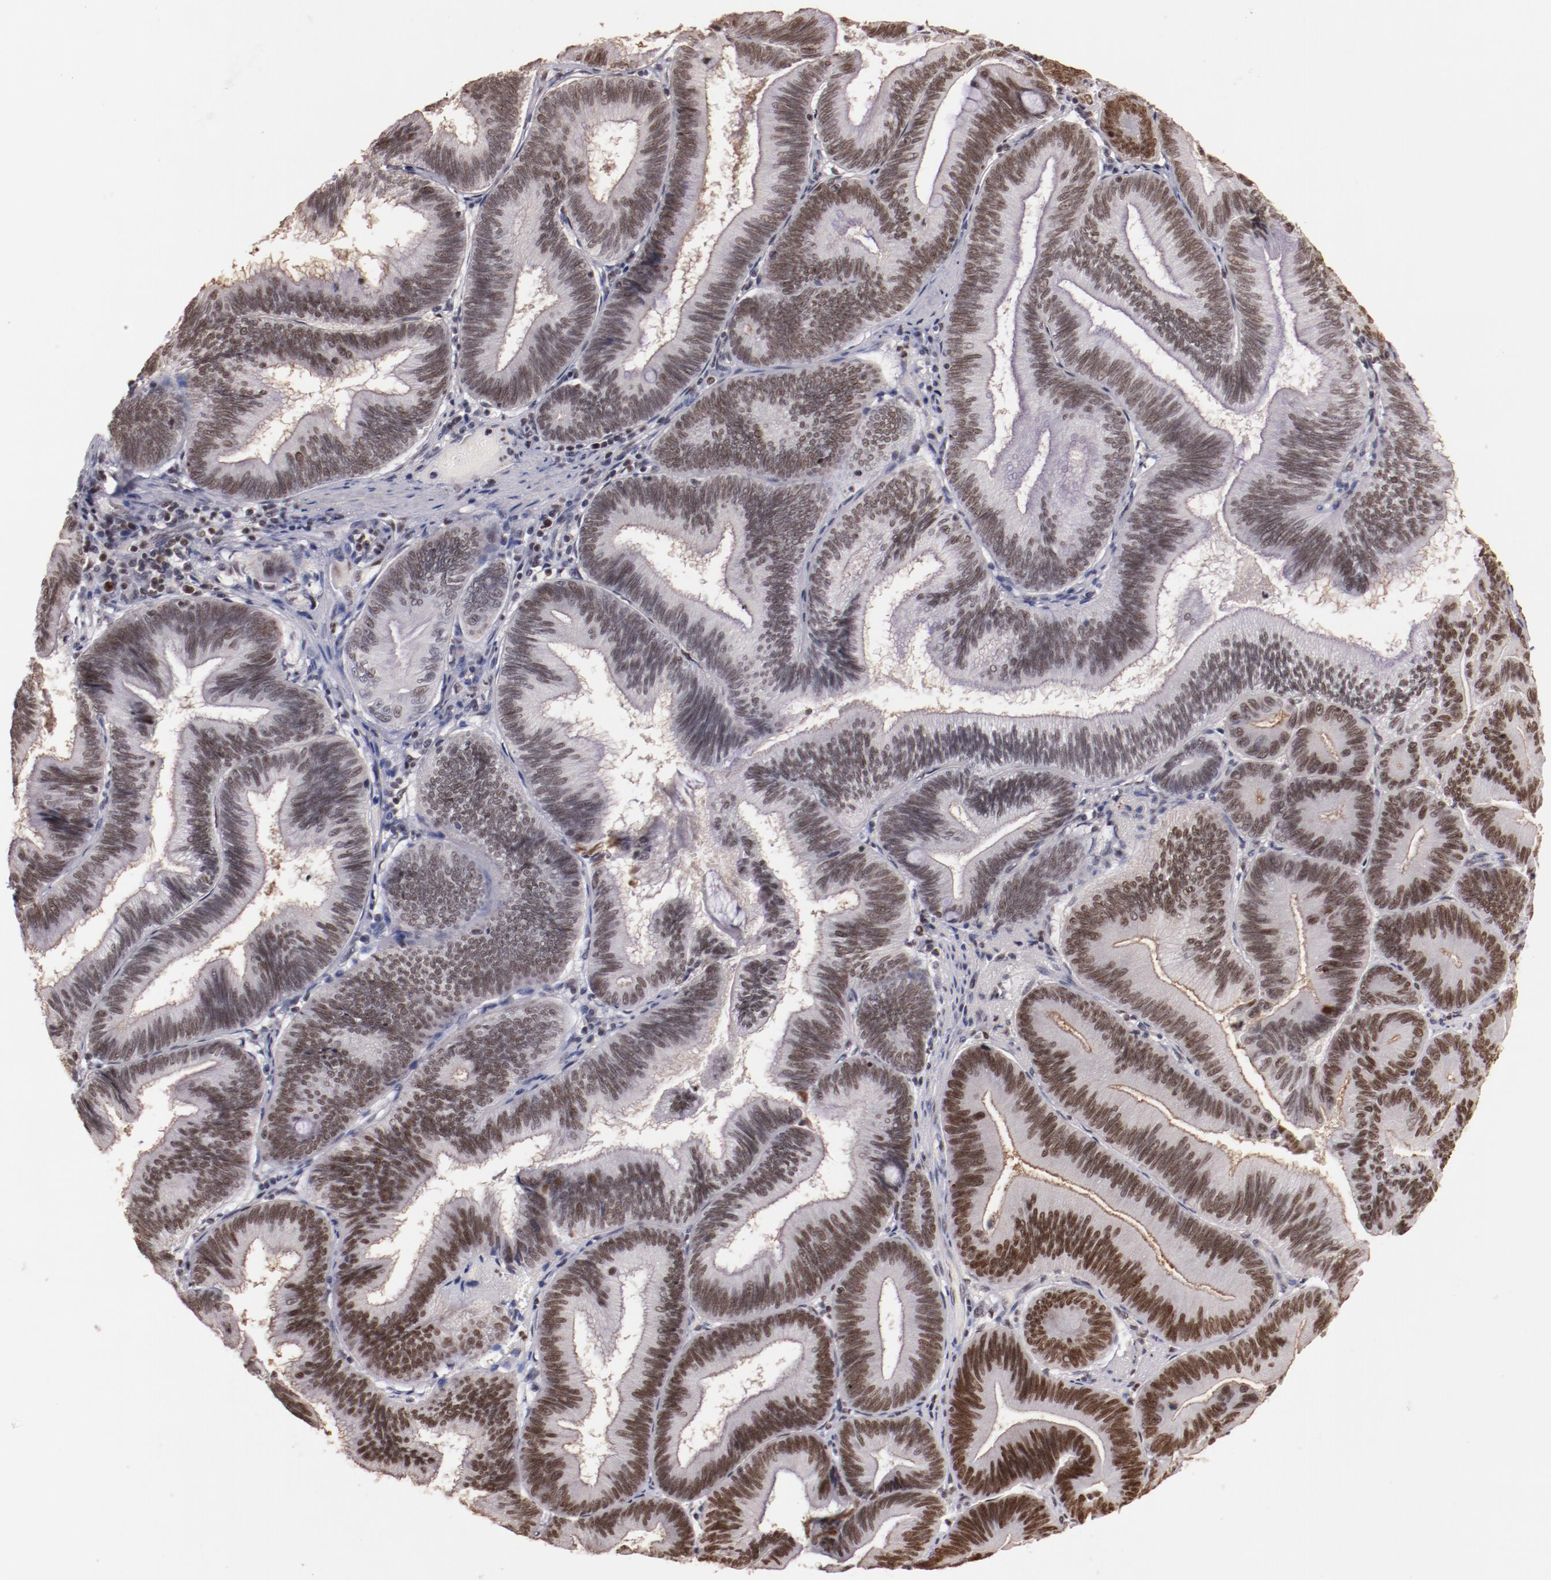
{"staining": {"intensity": "moderate", "quantity": ">75%", "location": "nuclear"}, "tissue": "pancreatic cancer", "cell_type": "Tumor cells", "image_type": "cancer", "snomed": [{"axis": "morphology", "description": "Adenocarcinoma, NOS"}, {"axis": "topography", "description": "Pancreas"}], "caption": "About >75% of tumor cells in human adenocarcinoma (pancreatic) reveal moderate nuclear protein staining as visualized by brown immunohistochemical staining.", "gene": "STAG2", "patient": {"sex": "male", "age": 82}}